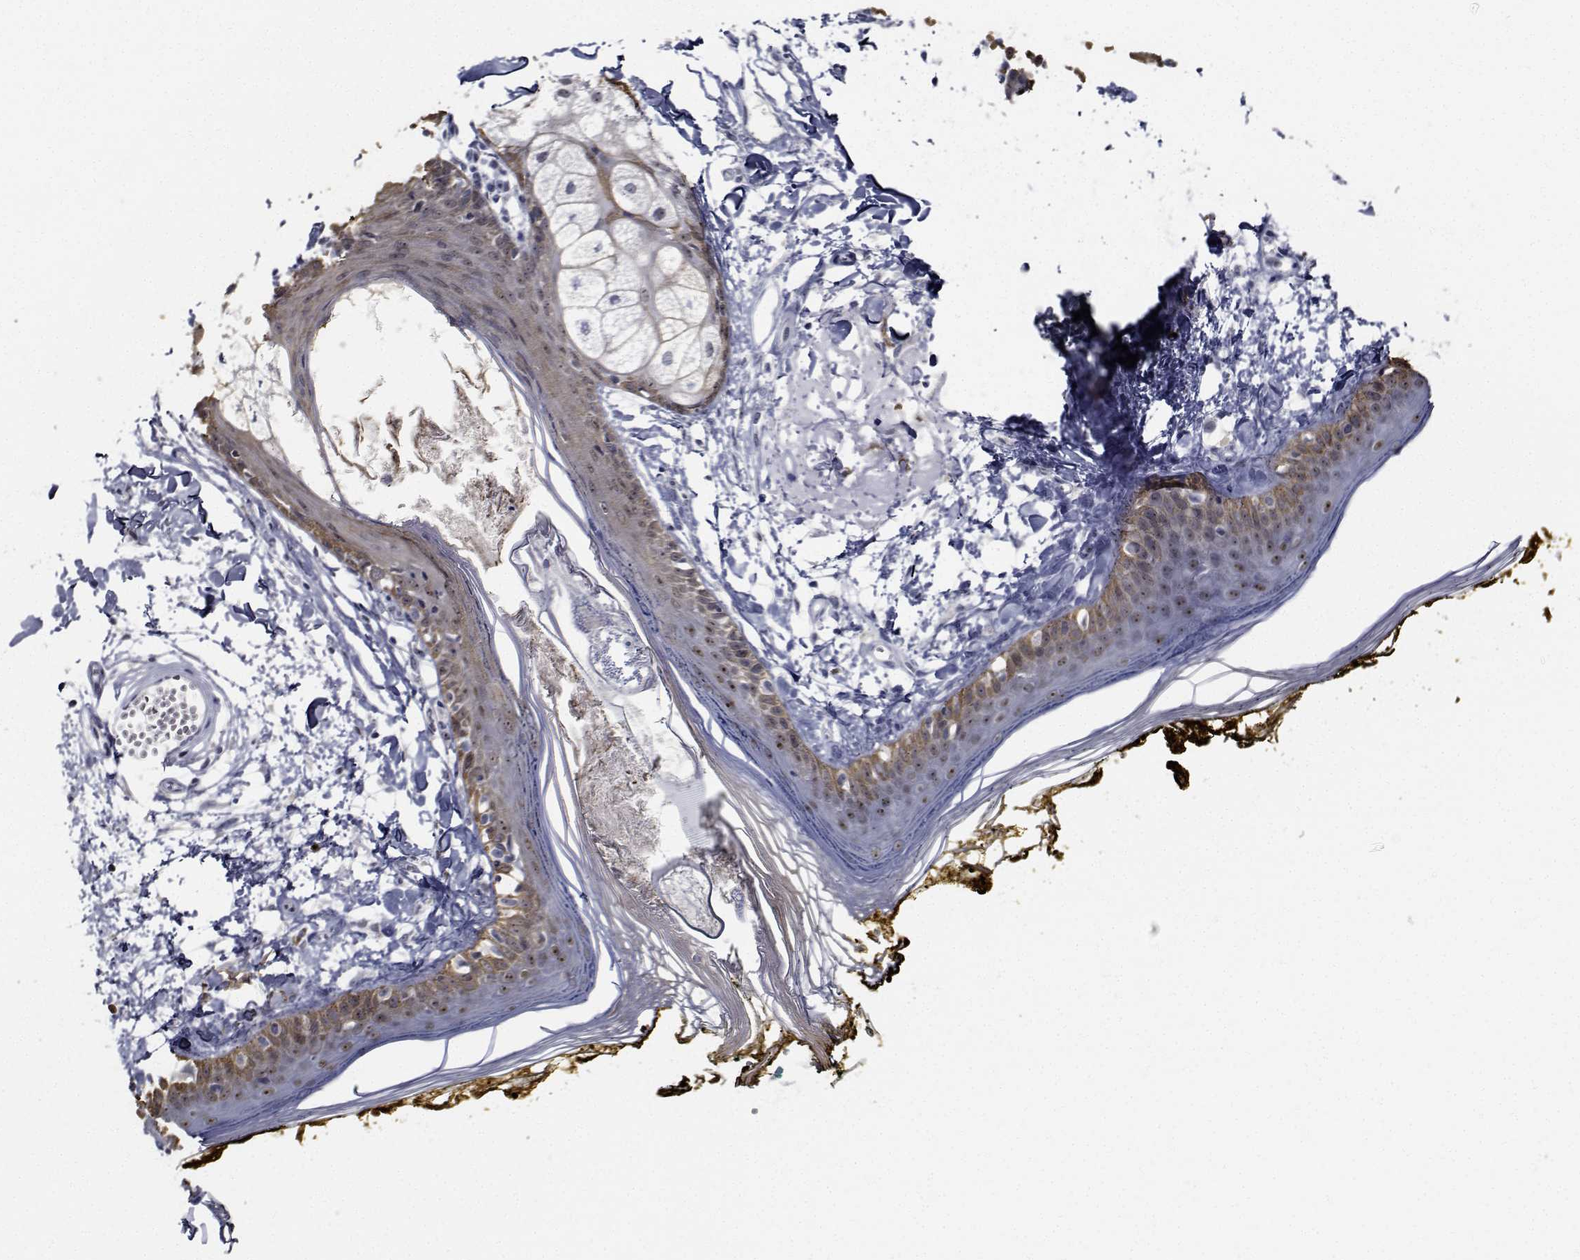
{"staining": {"intensity": "negative", "quantity": "none", "location": "none"}, "tissue": "skin", "cell_type": "Fibroblasts", "image_type": "normal", "snomed": [{"axis": "morphology", "description": "Normal tissue, NOS"}, {"axis": "topography", "description": "Skin"}], "caption": "Photomicrograph shows no significant protein staining in fibroblasts of unremarkable skin.", "gene": "NVL", "patient": {"sex": "male", "age": 76}}